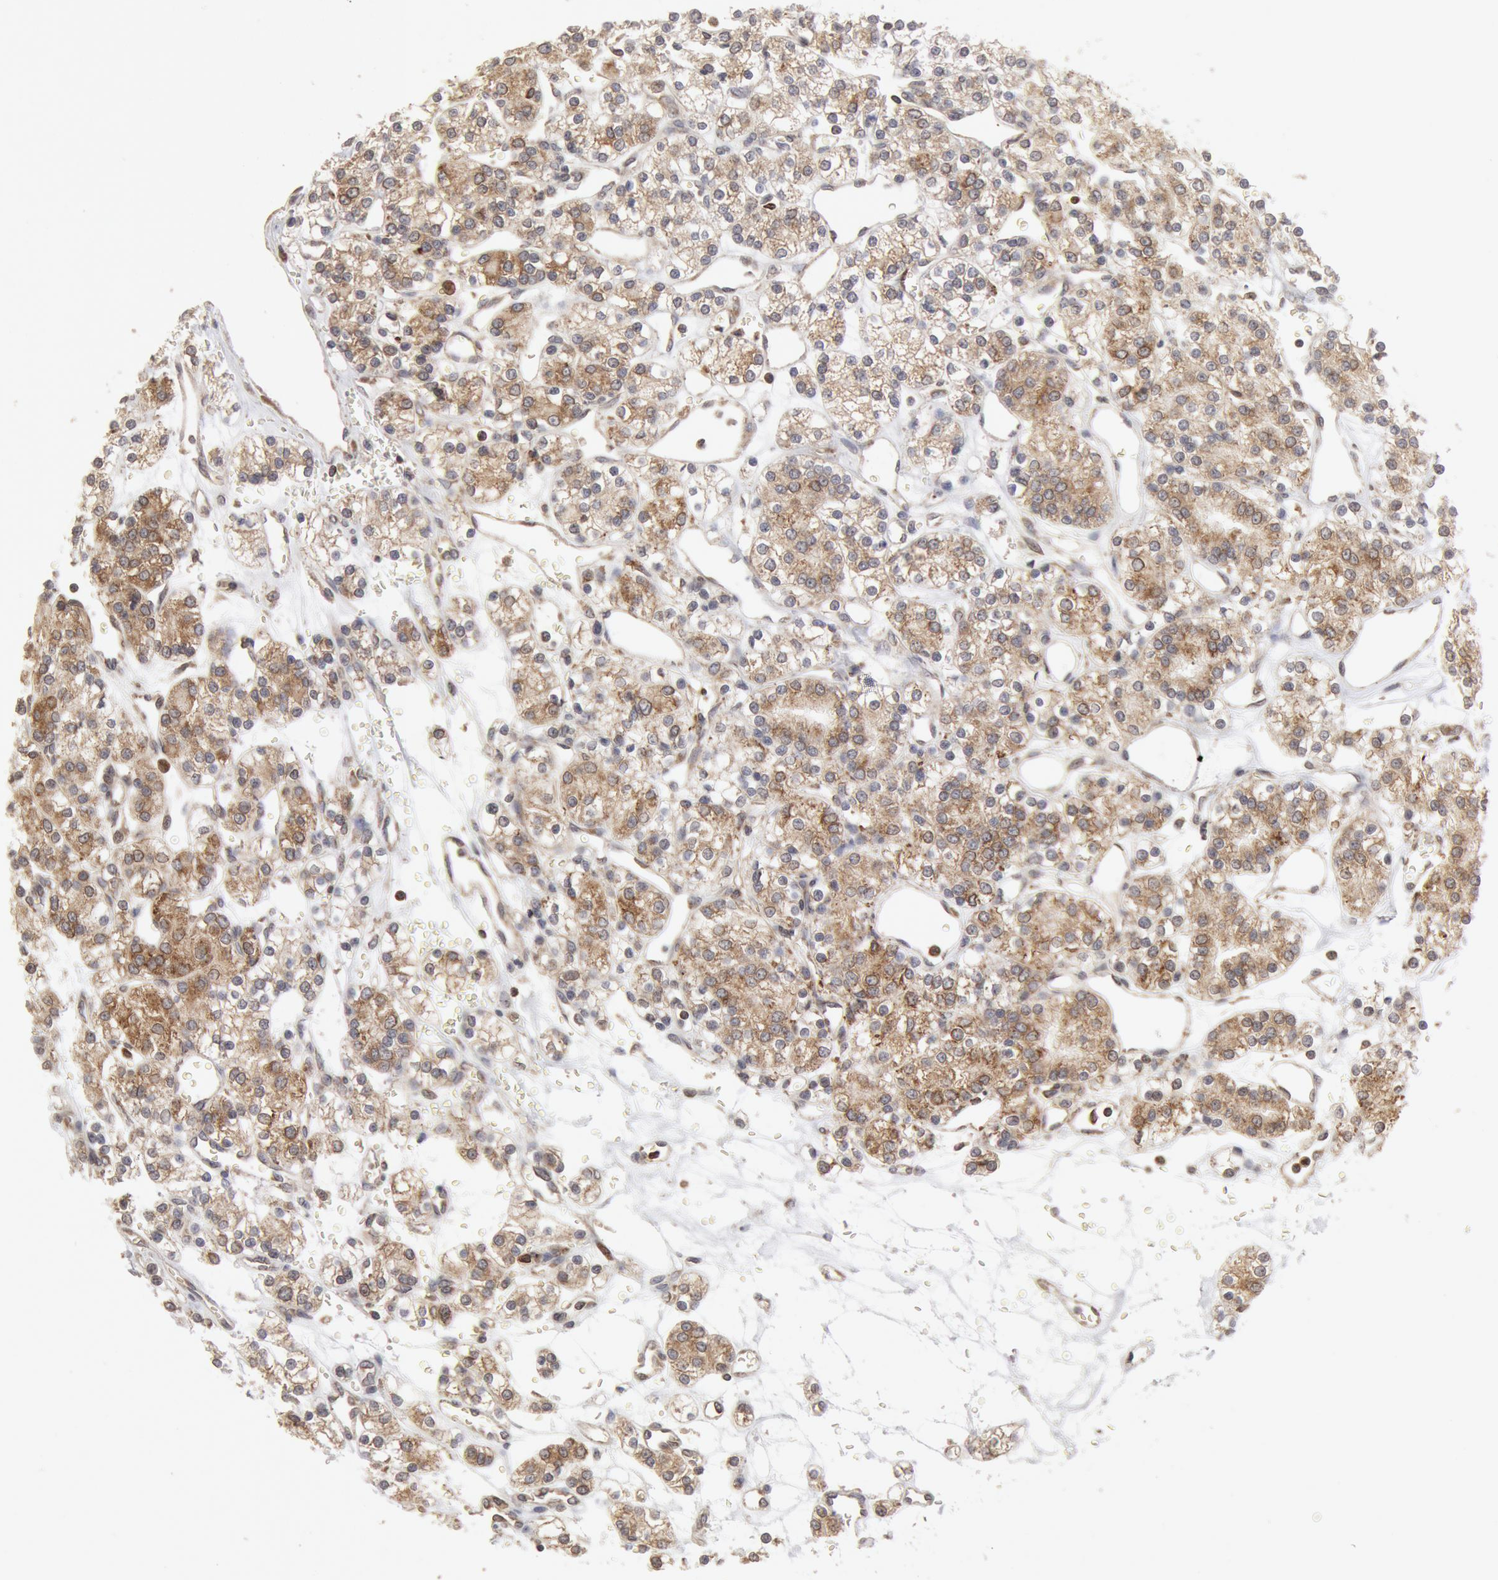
{"staining": {"intensity": "weak", "quantity": ">75%", "location": "cytoplasmic/membranous"}, "tissue": "renal cancer", "cell_type": "Tumor cells", "image_type": "cancer", "snomed": [{"axis": "morphology", "description": "Adenocarcinoma, NOS"}, {"axis": "topography", "description": "Kidney"}], "caption": "Renal adenocarcinoma stained with immunohistochemistry (IHC) displays weak cytoplasmic/membranous expression in about >75% of tumor cells. (Brightfield microscopy of DAB IHC at high magnification).", "gene": "OSBPL8", "patient": {"sex": "female", "age": 62}}